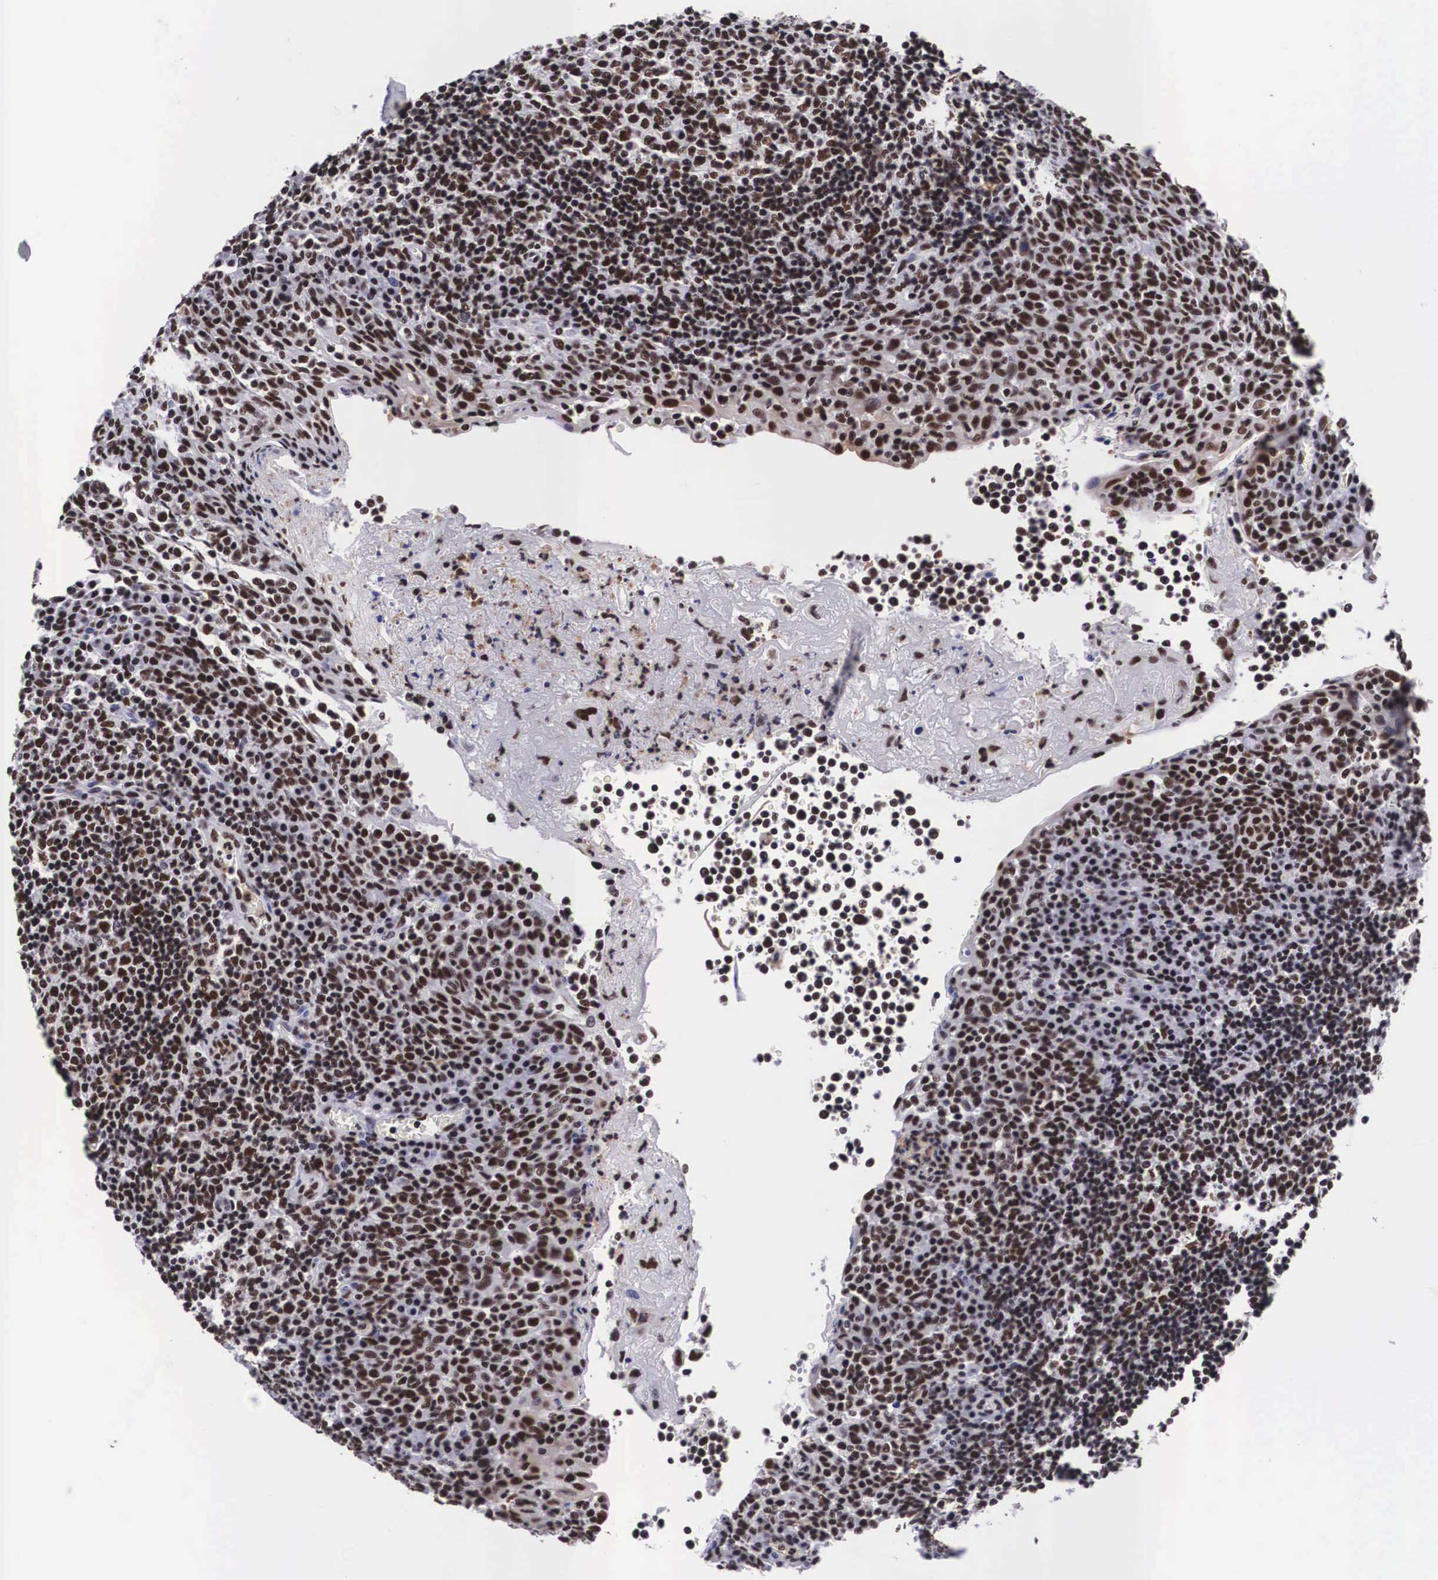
{"staining": {"intensity": "strong", "quantity": ">75%", "location": "nuclear"}, "tissue": "tonsil", "cell_type": "Germinal center cells", "image_type": "normal", "snomed": [{"axis": "morphology", "description": "Normal tissue, NOS"}, {"axis": "topography", "description": "Tonsil"}], "caption": "Immunohistochemical staining of normal tonsil shows strong nuclear protein expression in about >75% of germinal center cells. (DAB (3,3'-diaminobenzidine) IHC with brightfield microscopy, high magnification).", "gene": "SF3A1", "patient": {"sex": "female", "age": 3}}